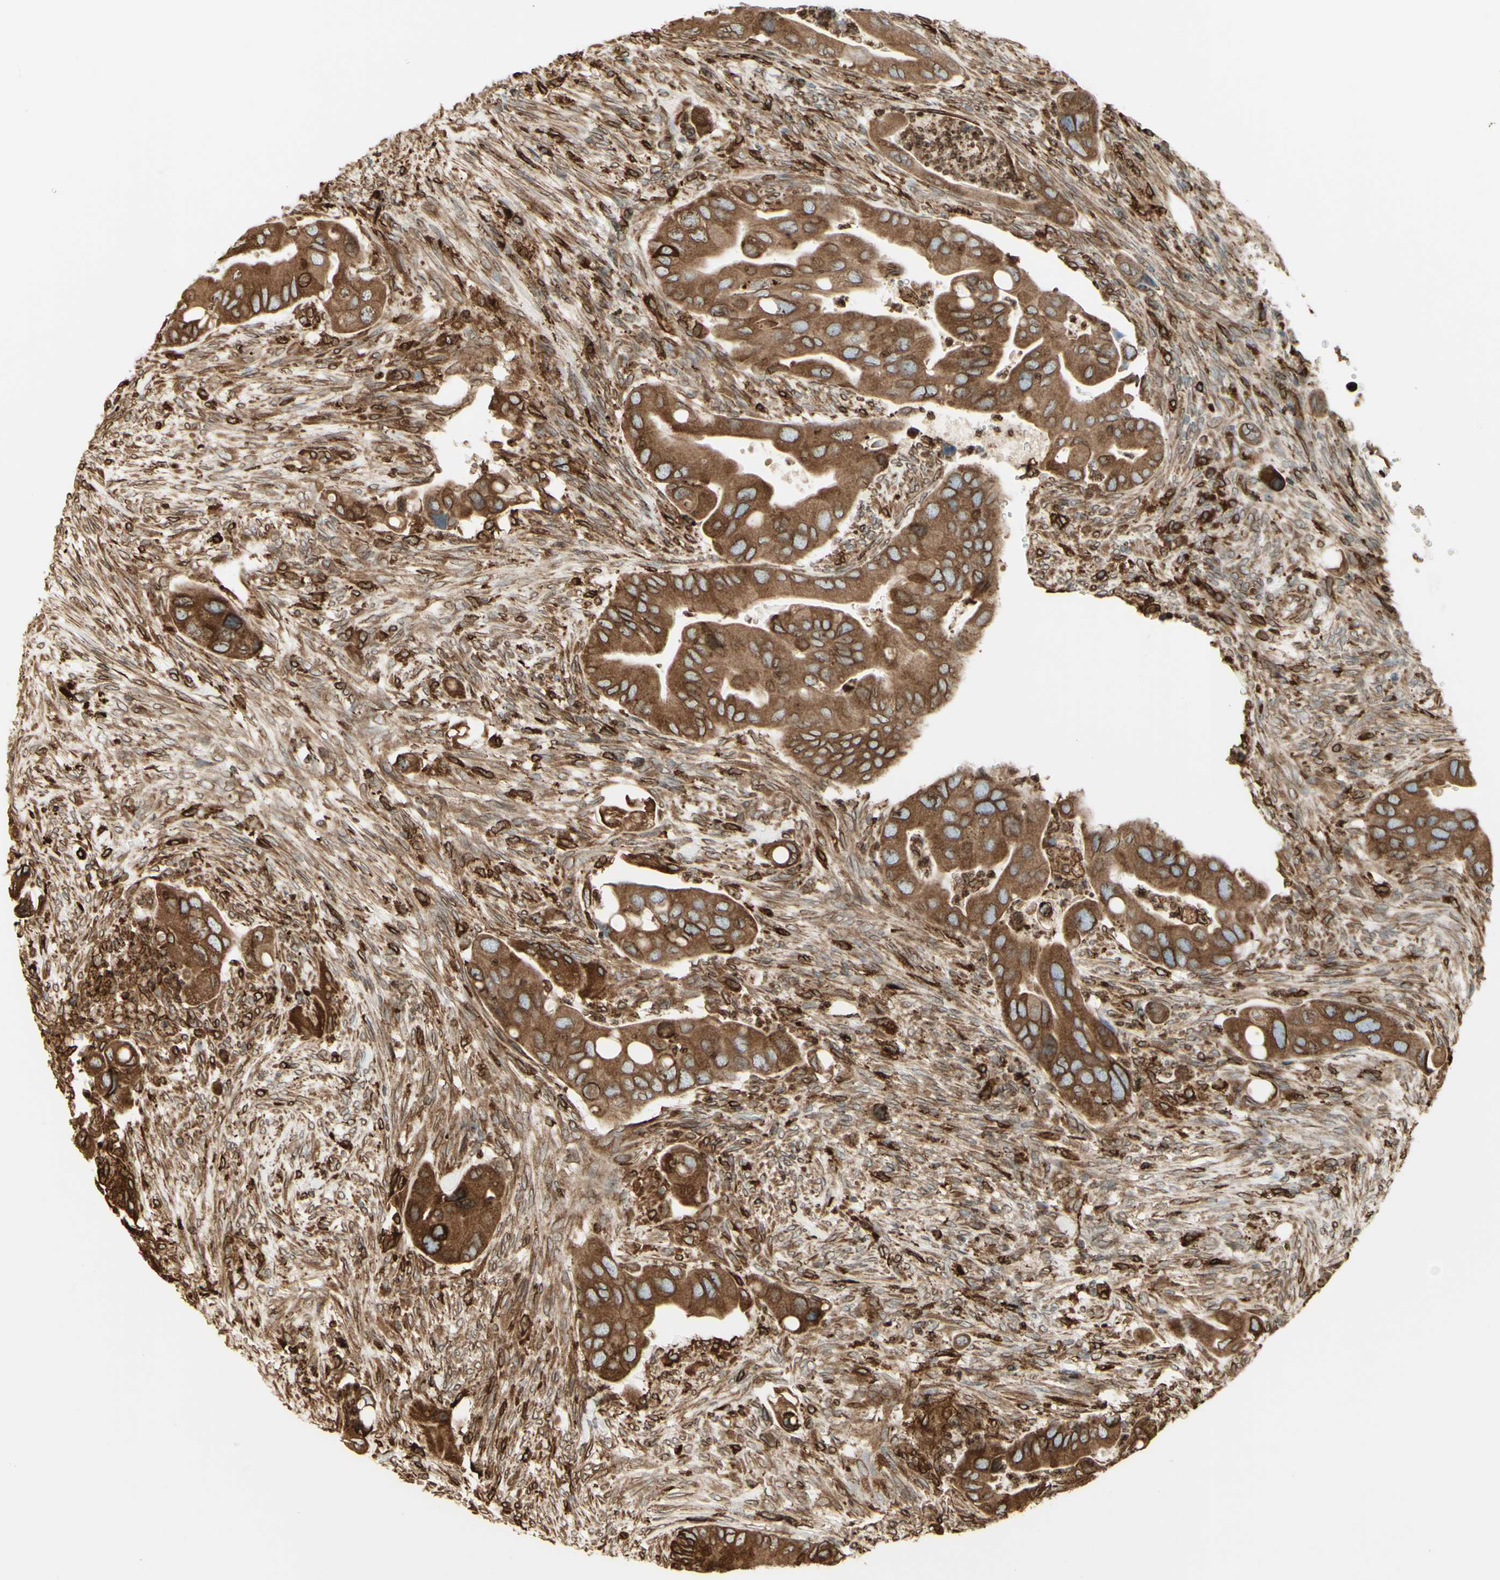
{"staining": {"intensity": "moderate", "quantity": ">75%", "location": "cytoplasmic/membranous"}, "tissue": "colorectal cancer", "cell_type": "Tumor cells", "image_type": "cancer", "snomed": [{"axis": "morphology", "description": "Adenocarcinoma, NOS"}, {"axis": "topography", "description": "Rectum"}], "caption": "Immunohistochemical staining of human adenocarcinoma (colorectal) shows medium levels of moderate cytoplasmic/membranous protein staining in about >75% of tumor cells.", "gene": "CANX", "patient": {"sex": "female", "age": 57}}